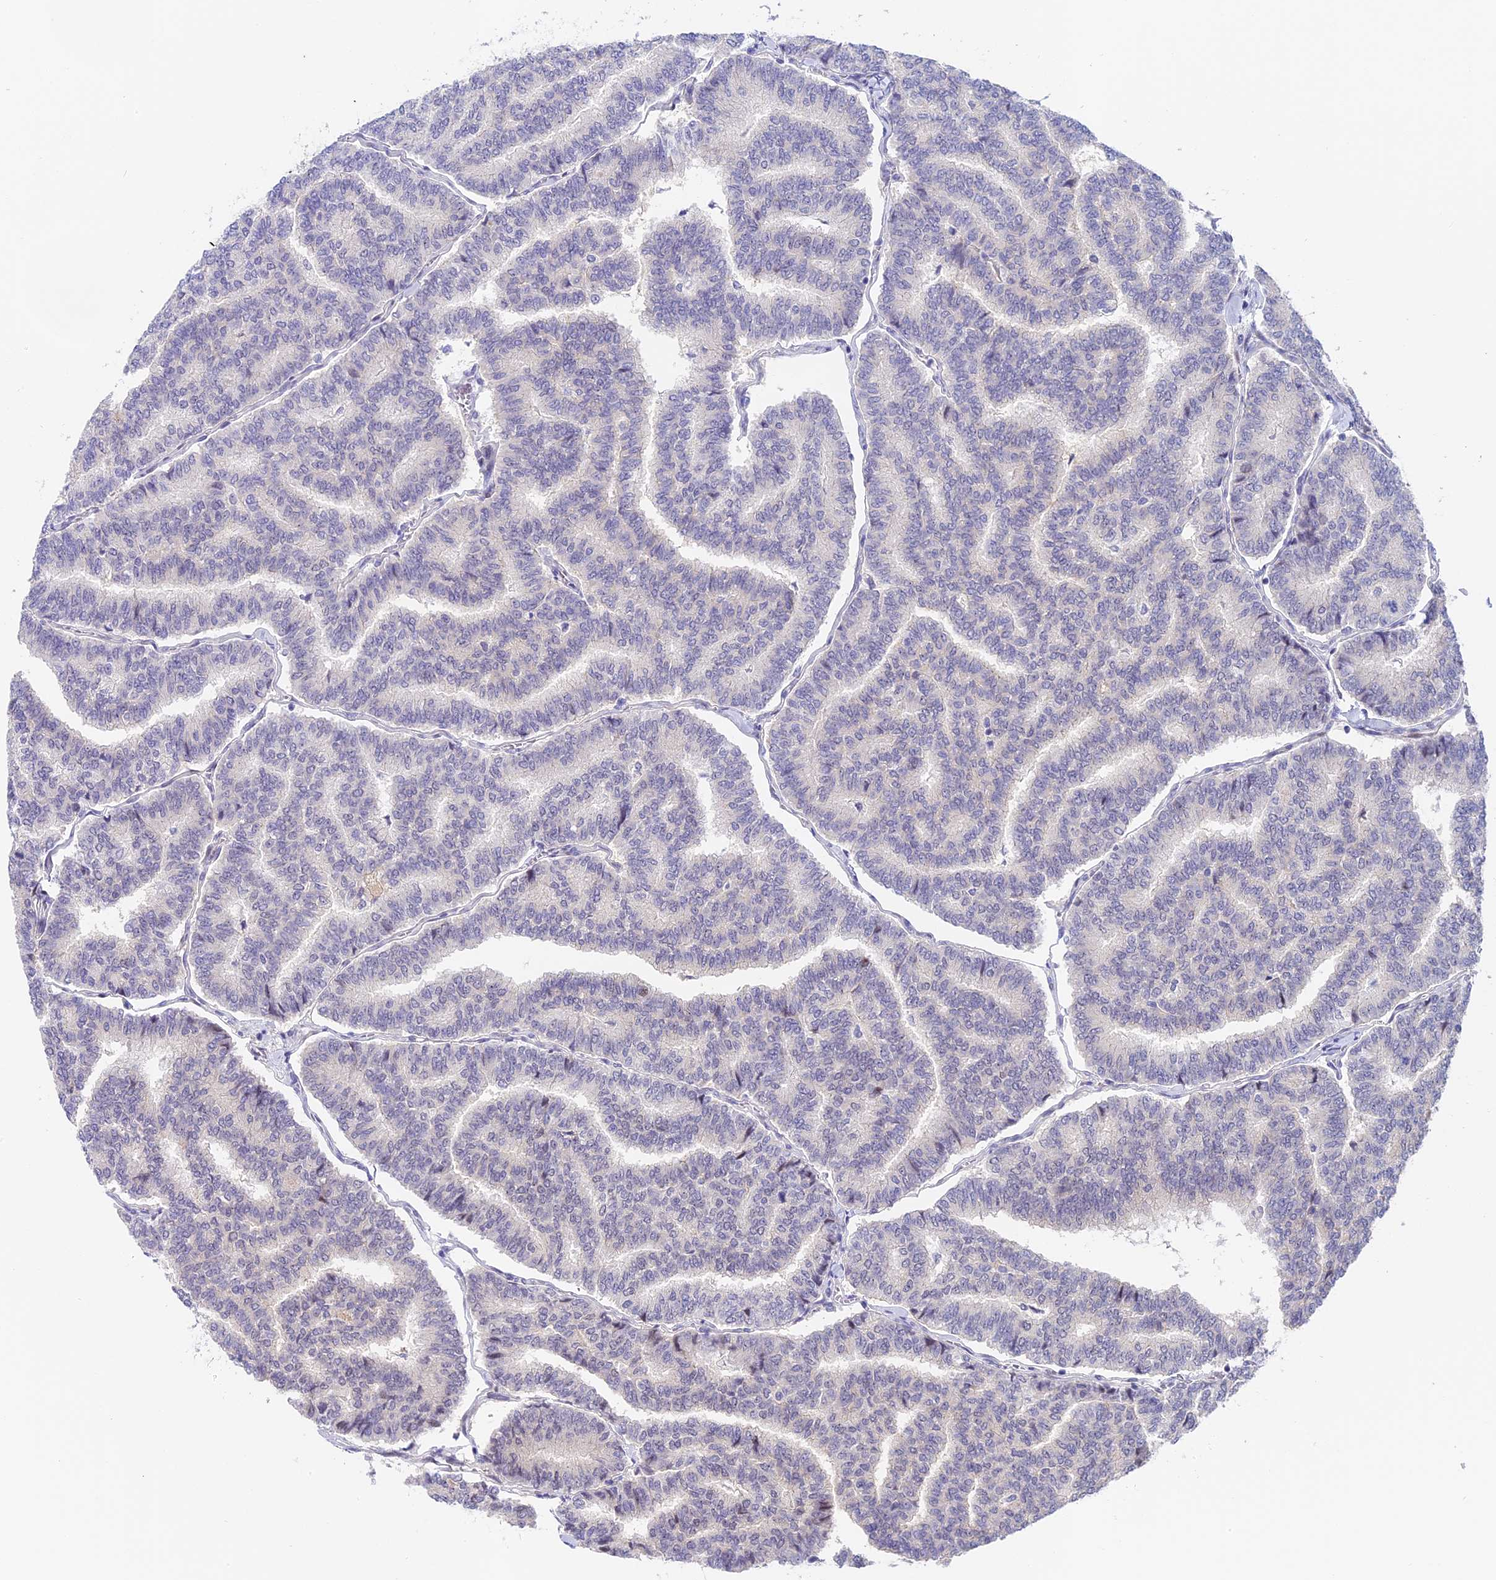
{"staining": {"intensity": "negative", "quantity": "none", "location": "none"}, "tissue": "thyroid cancer", "cell_type": "Tumor cells", "image_type": "cancer", "snomed": [{"axis": "morphology", "description": "Papillary adenocarcinoma, NOS"}, {"axis": "topography", "description": "Thyroid gland"}], "caption": "Thyroid cancer (papillary adenocarcinoma) stained for a protein using immunohistochemistry exhibits no expression tumor cells.", "gene": "MIDN", "patient": {"sex": "female", "age": 35}}